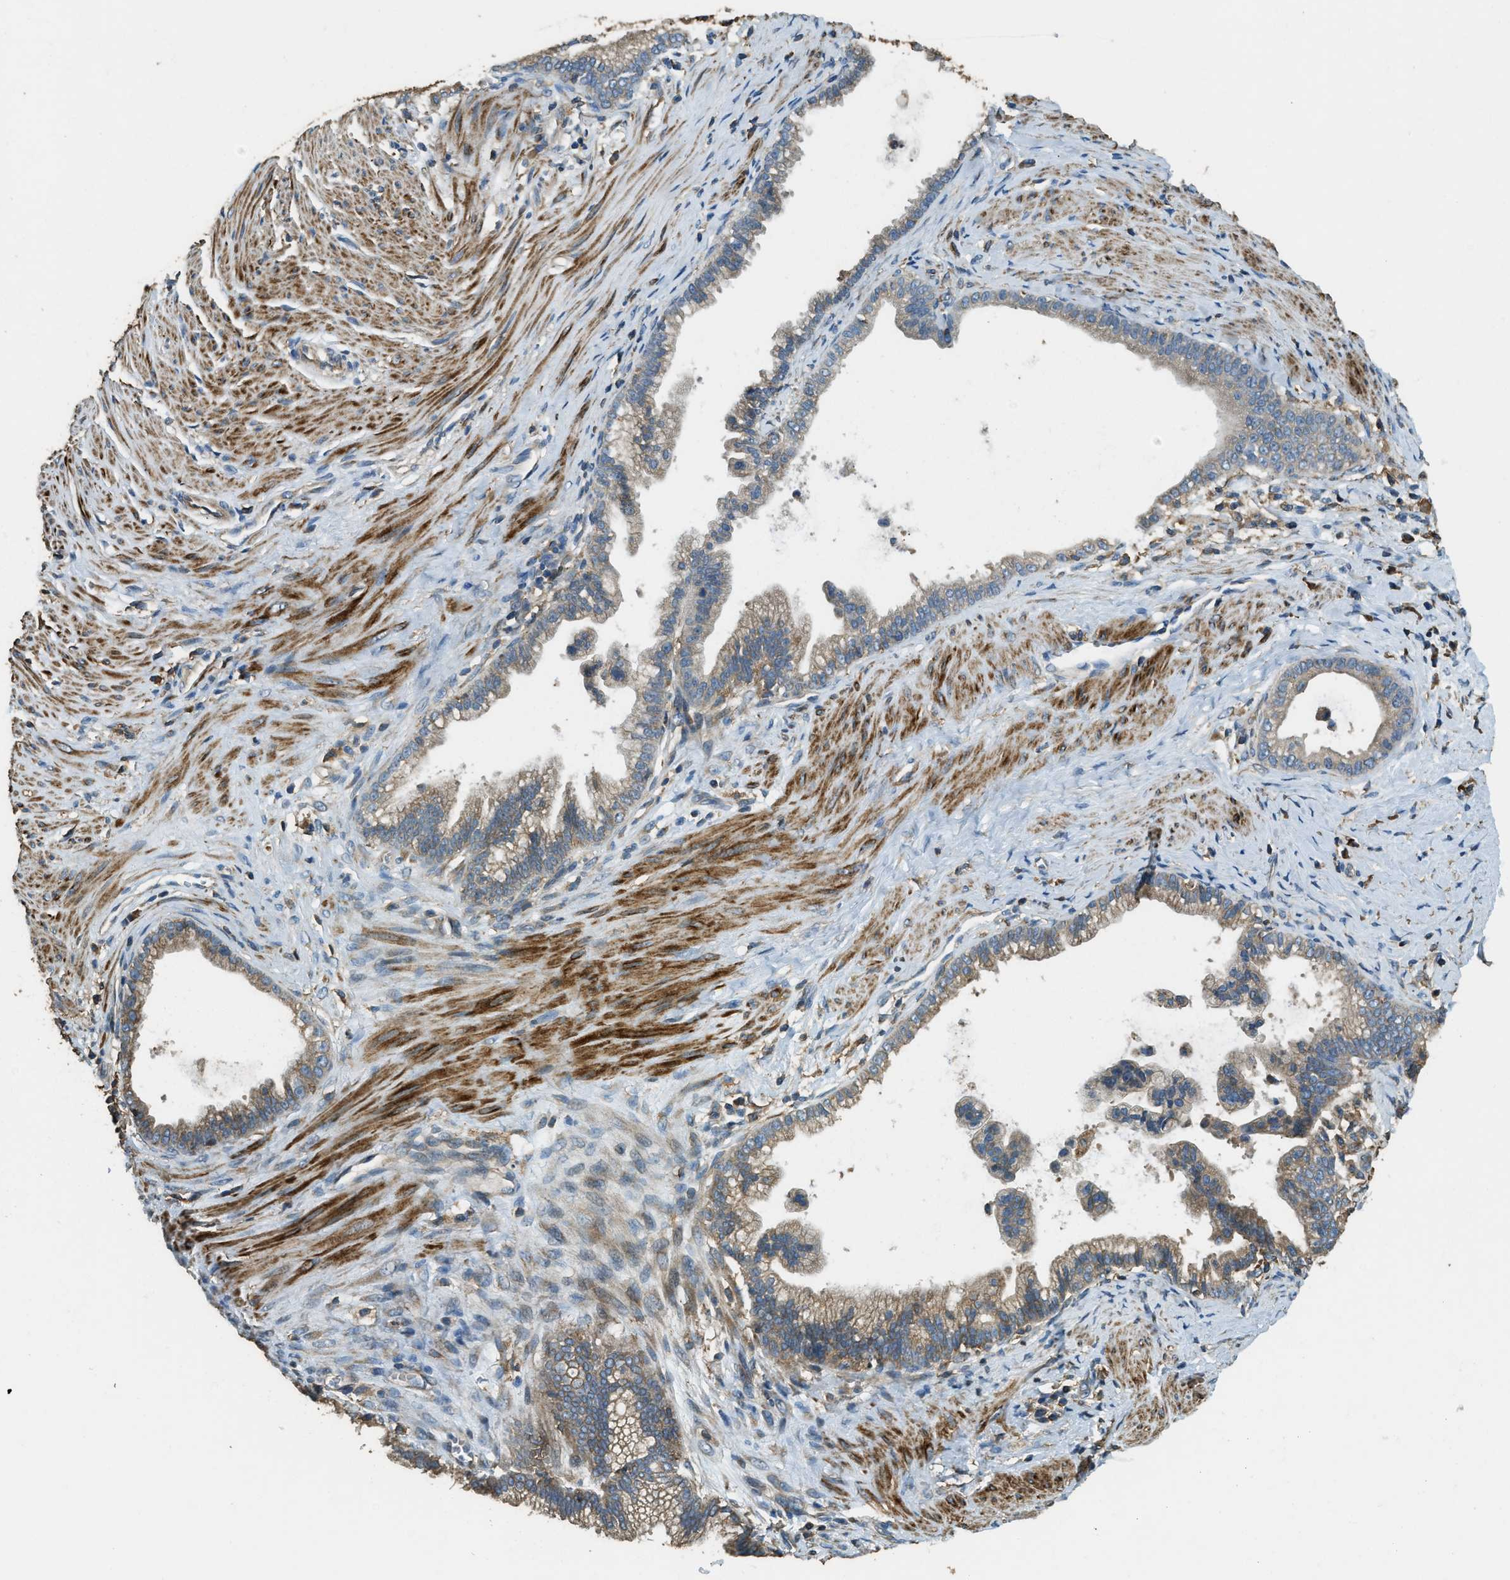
{"staining": {"intensity": "weak", "quantity": ">75%", "location": "cytoplasmic/membranous"}, "tissue": "pancreatic cancer", "cell_type": "Tumor cells", "image_type": "cancer", "snomed": [{"axis": "morphology", "description": "Adenocarcinoma, NOS"}, {"axis": "topography", "description": "Pancreas"}], "caption": "This photomicrograph shows immunohistochemistry (IHC) staining of pancreatic cancer, with low weak cytoplasmic/membranous positivity in about >75% of tumor cells.", "gene": "ERGIC1", "patient": {"sex": "male", "age": 69}}